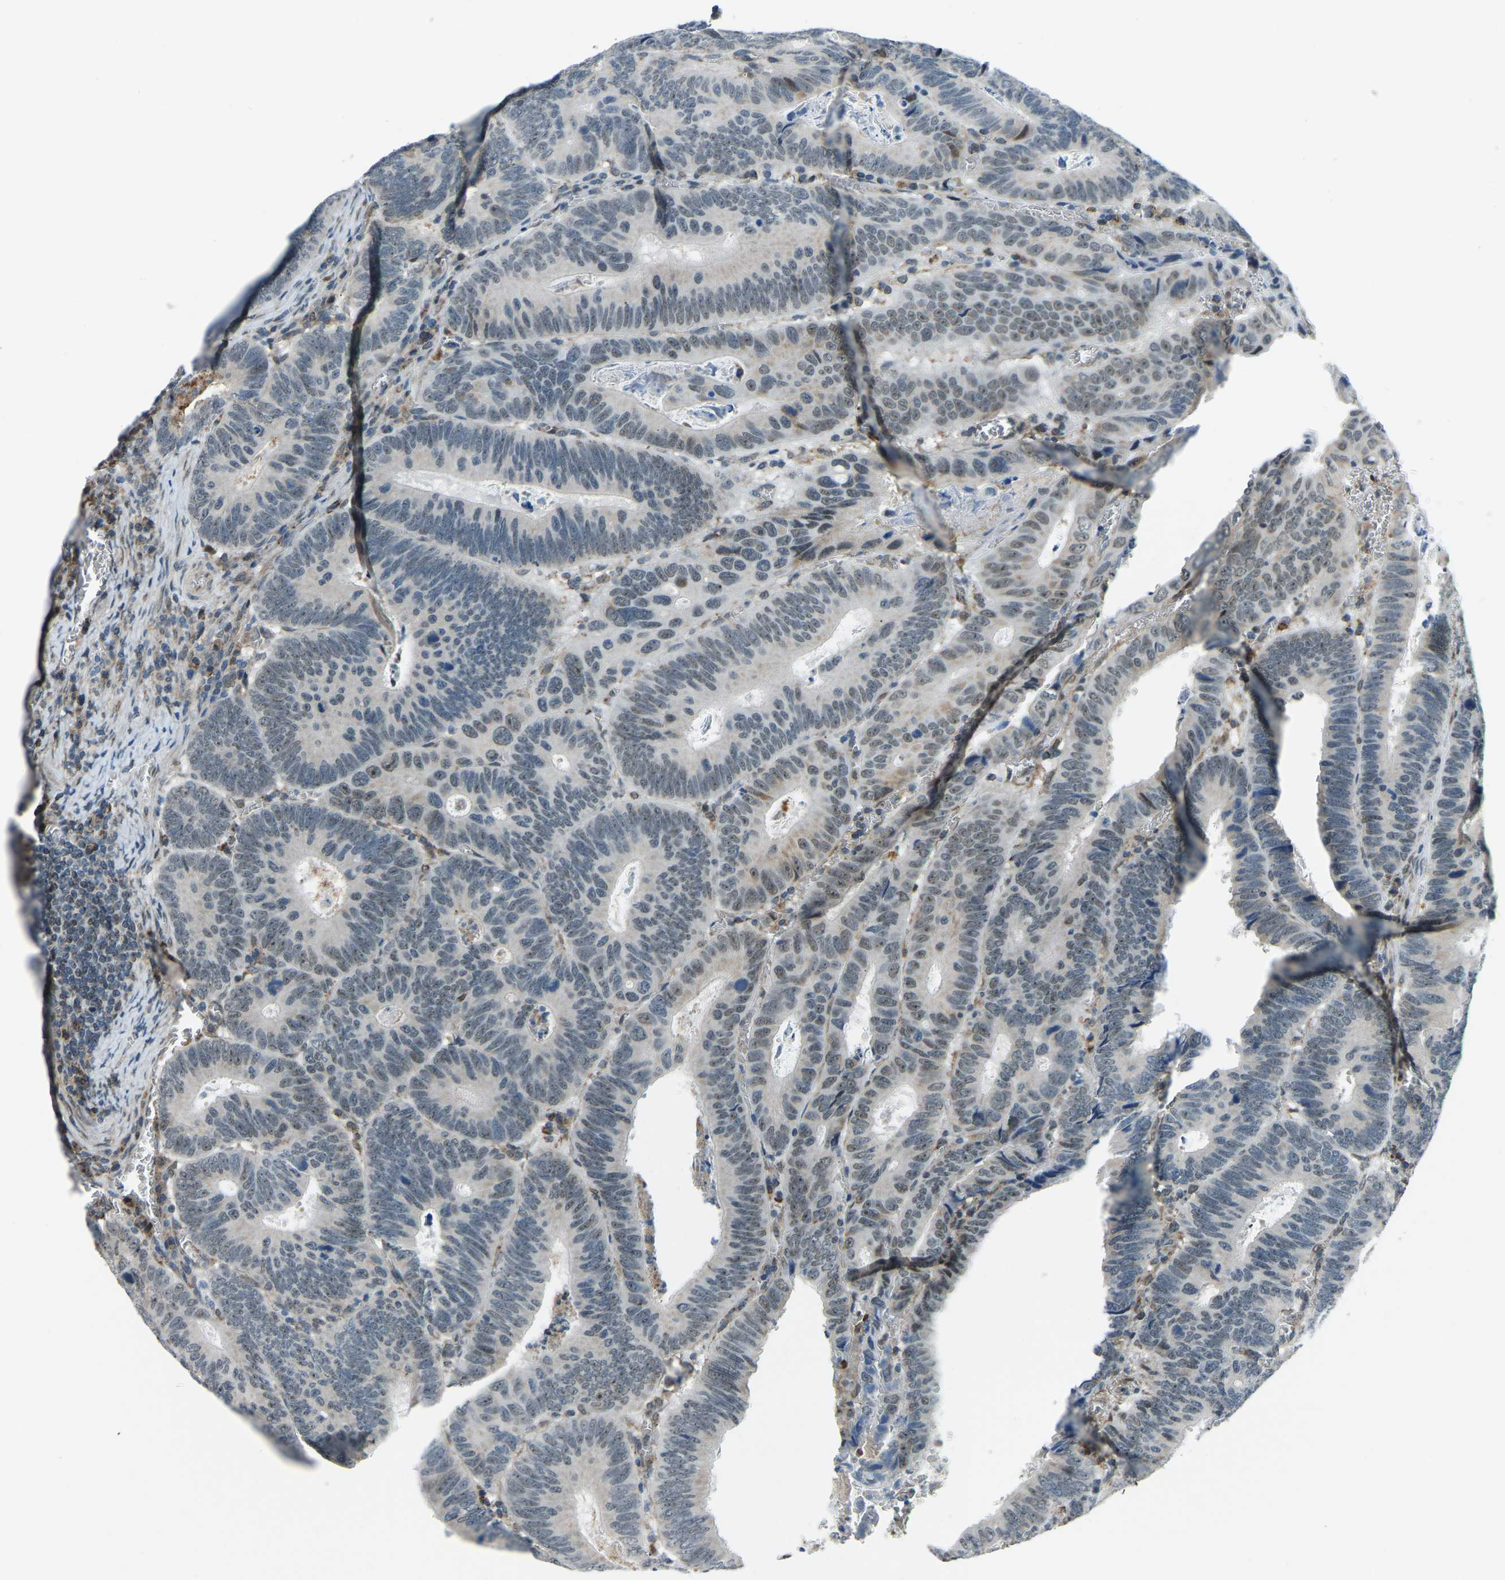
{"staining": {"intensity": "negative", "quantity": "none", "location": "none"}, "tissue": "colorectal cancer", "cell_type": "Tumor cells", "image_type": "cancer", "snomed": [{"axis": "morphology", "description": "Inflammation, NOS"}, {"axis": "morphology", "description": "Adenocarcinoma, NOS"}, {"axis": "topography", "description": "Colon"}], "caption": "This is a photomicrograph of IHC staining of colorectal cancer, which shows no staining in tumor cells.", "gene": "RBM33", "patient": {"sex": "male", "age": 72}}